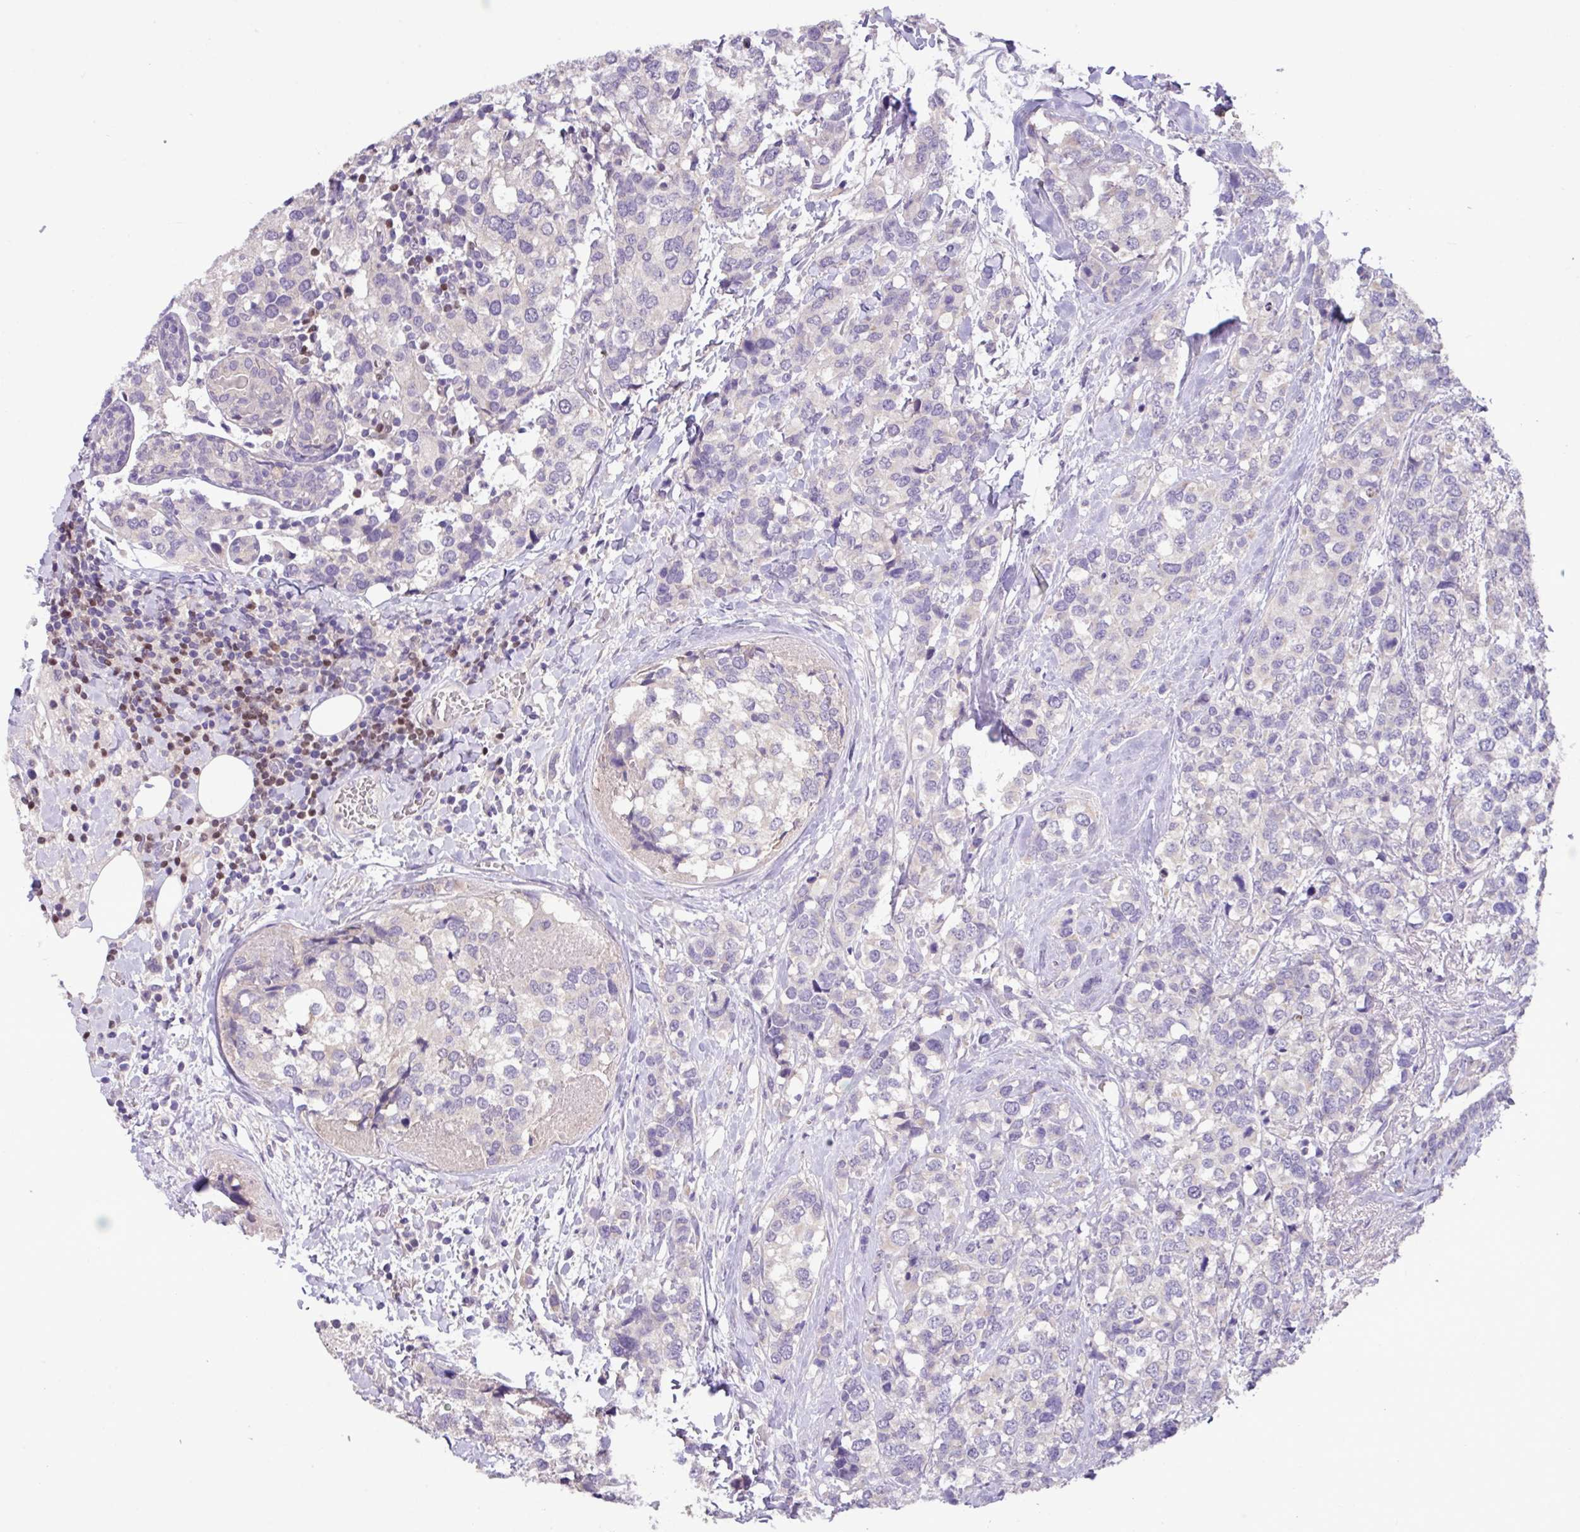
{"staining": {"intensity": "negative", "quantity": "none", "location": "none"}, "tissue": "breast cancer", "cell_type": "Tumor cells", "image_type": "cancer", "snomed": [{"axis": "morphology", "description": "Lobular carcinoma"}, {"axis": "topography", "description": "Breast"}], "caption": "Immunohistochemical staining of human breast cancer (lobular carcinoma) exhibits no significant expression in tumor cells. (DAB IHC with hematoxylin counter stain).", "gene": "PAX8", "patient": {"sex": "female", "age": 59}}